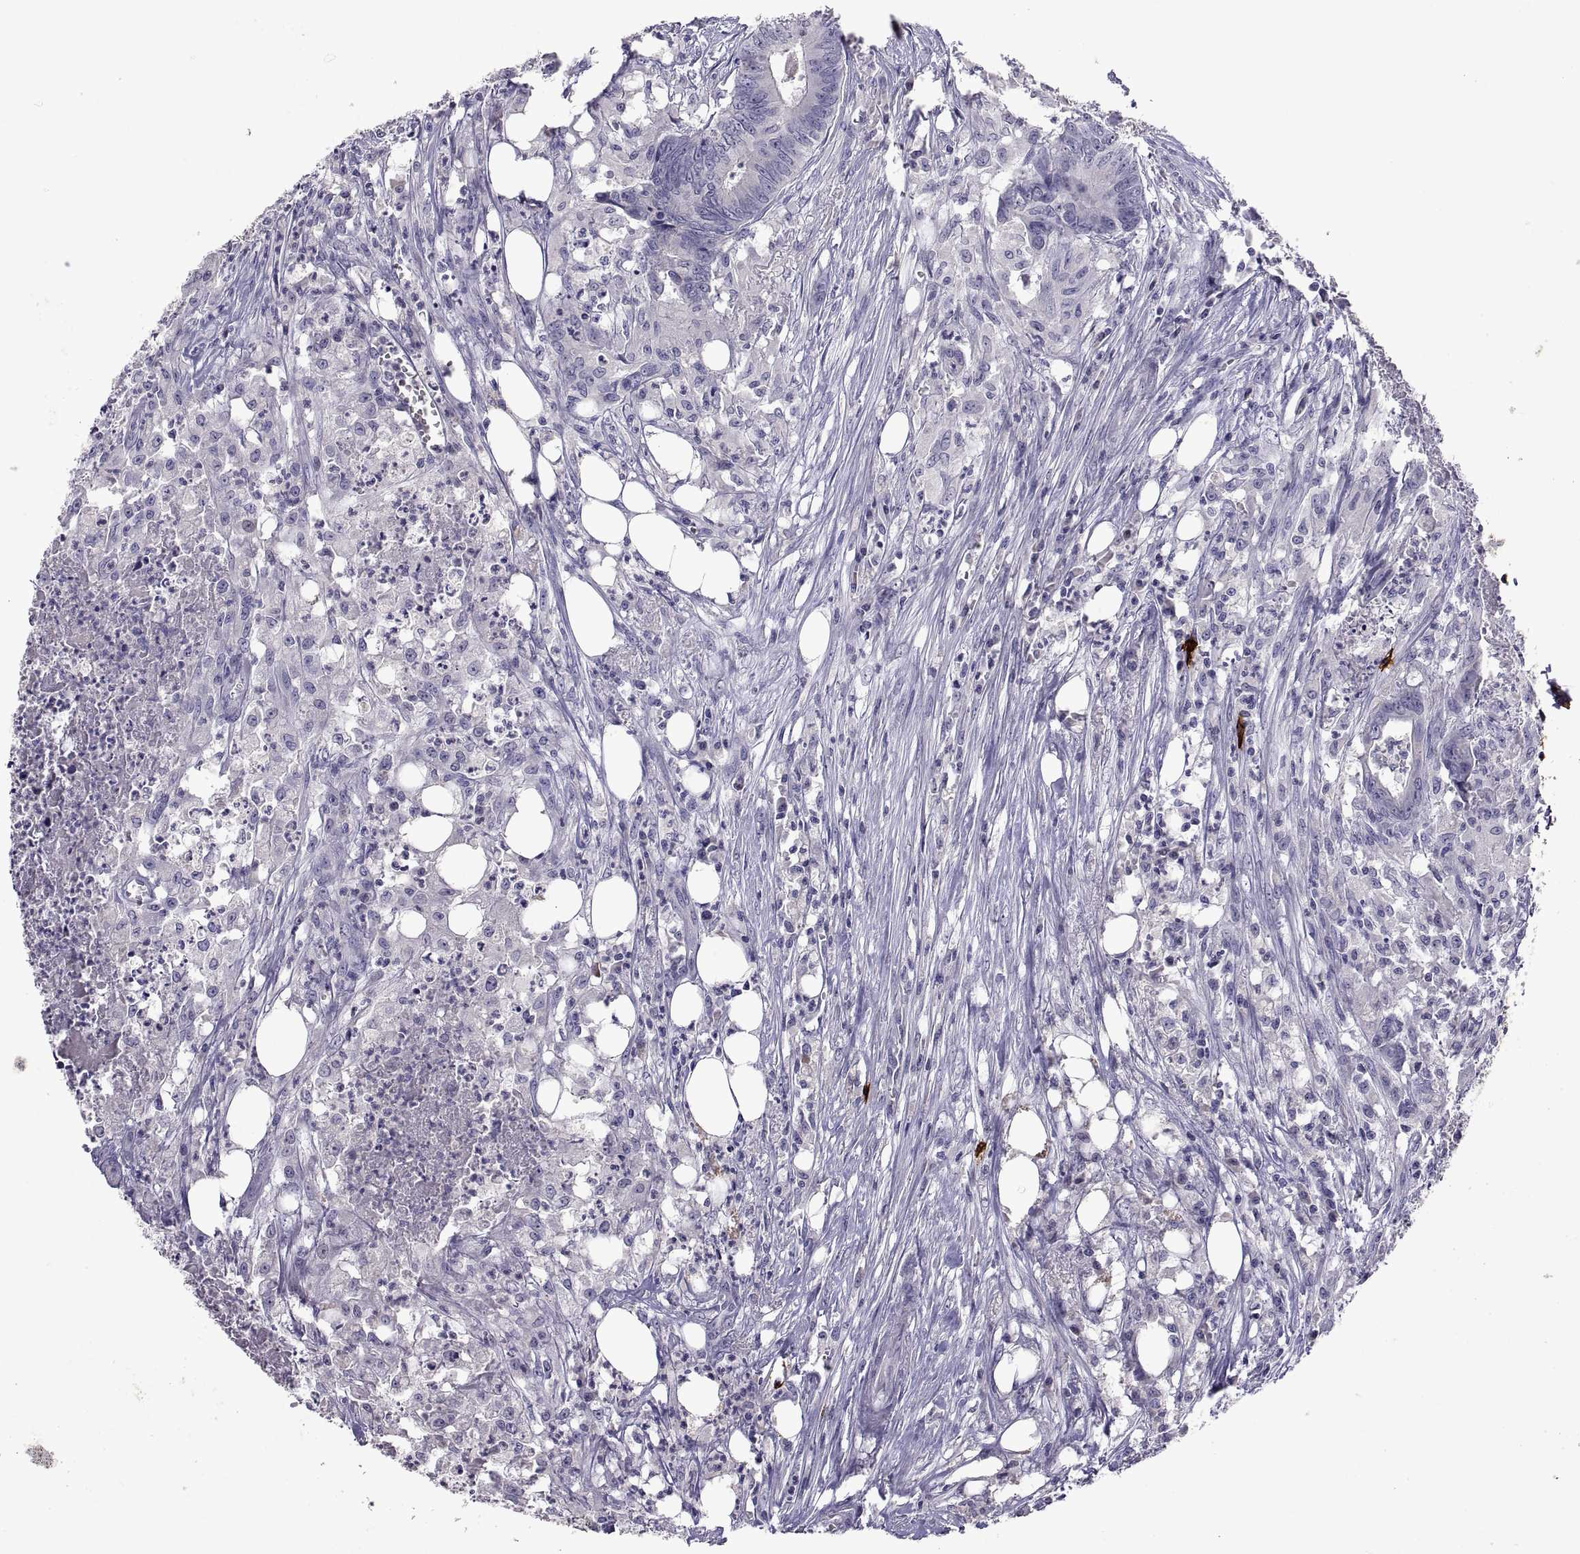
{"staining": {"intensity": "negative", "quantity": "none", "location": "none"}, "tissue": "colorectal cancer", "cell_type": "Tumor cells", "image_type": "cancer", "snomed": [{"axis": "morphology", "description": "Adenocarcinoma, NOS"}, {"axis": "topography", "description": "Colon"}], "caption": "A high-resolution micrograph shows immunohistochemistry (IHC) staining of colorectal cancer (adenocarcinoma), which shows no significant positivity in tumor cells. Brightfield microscopy of immunohistochemistry stained with DAB (3,3'-diaminobenzidine) (brown) and hematoxylin (blue), captured at high magnification.", "gene": "MS4A1", "patient": {"sex": "male", "age": 84}}